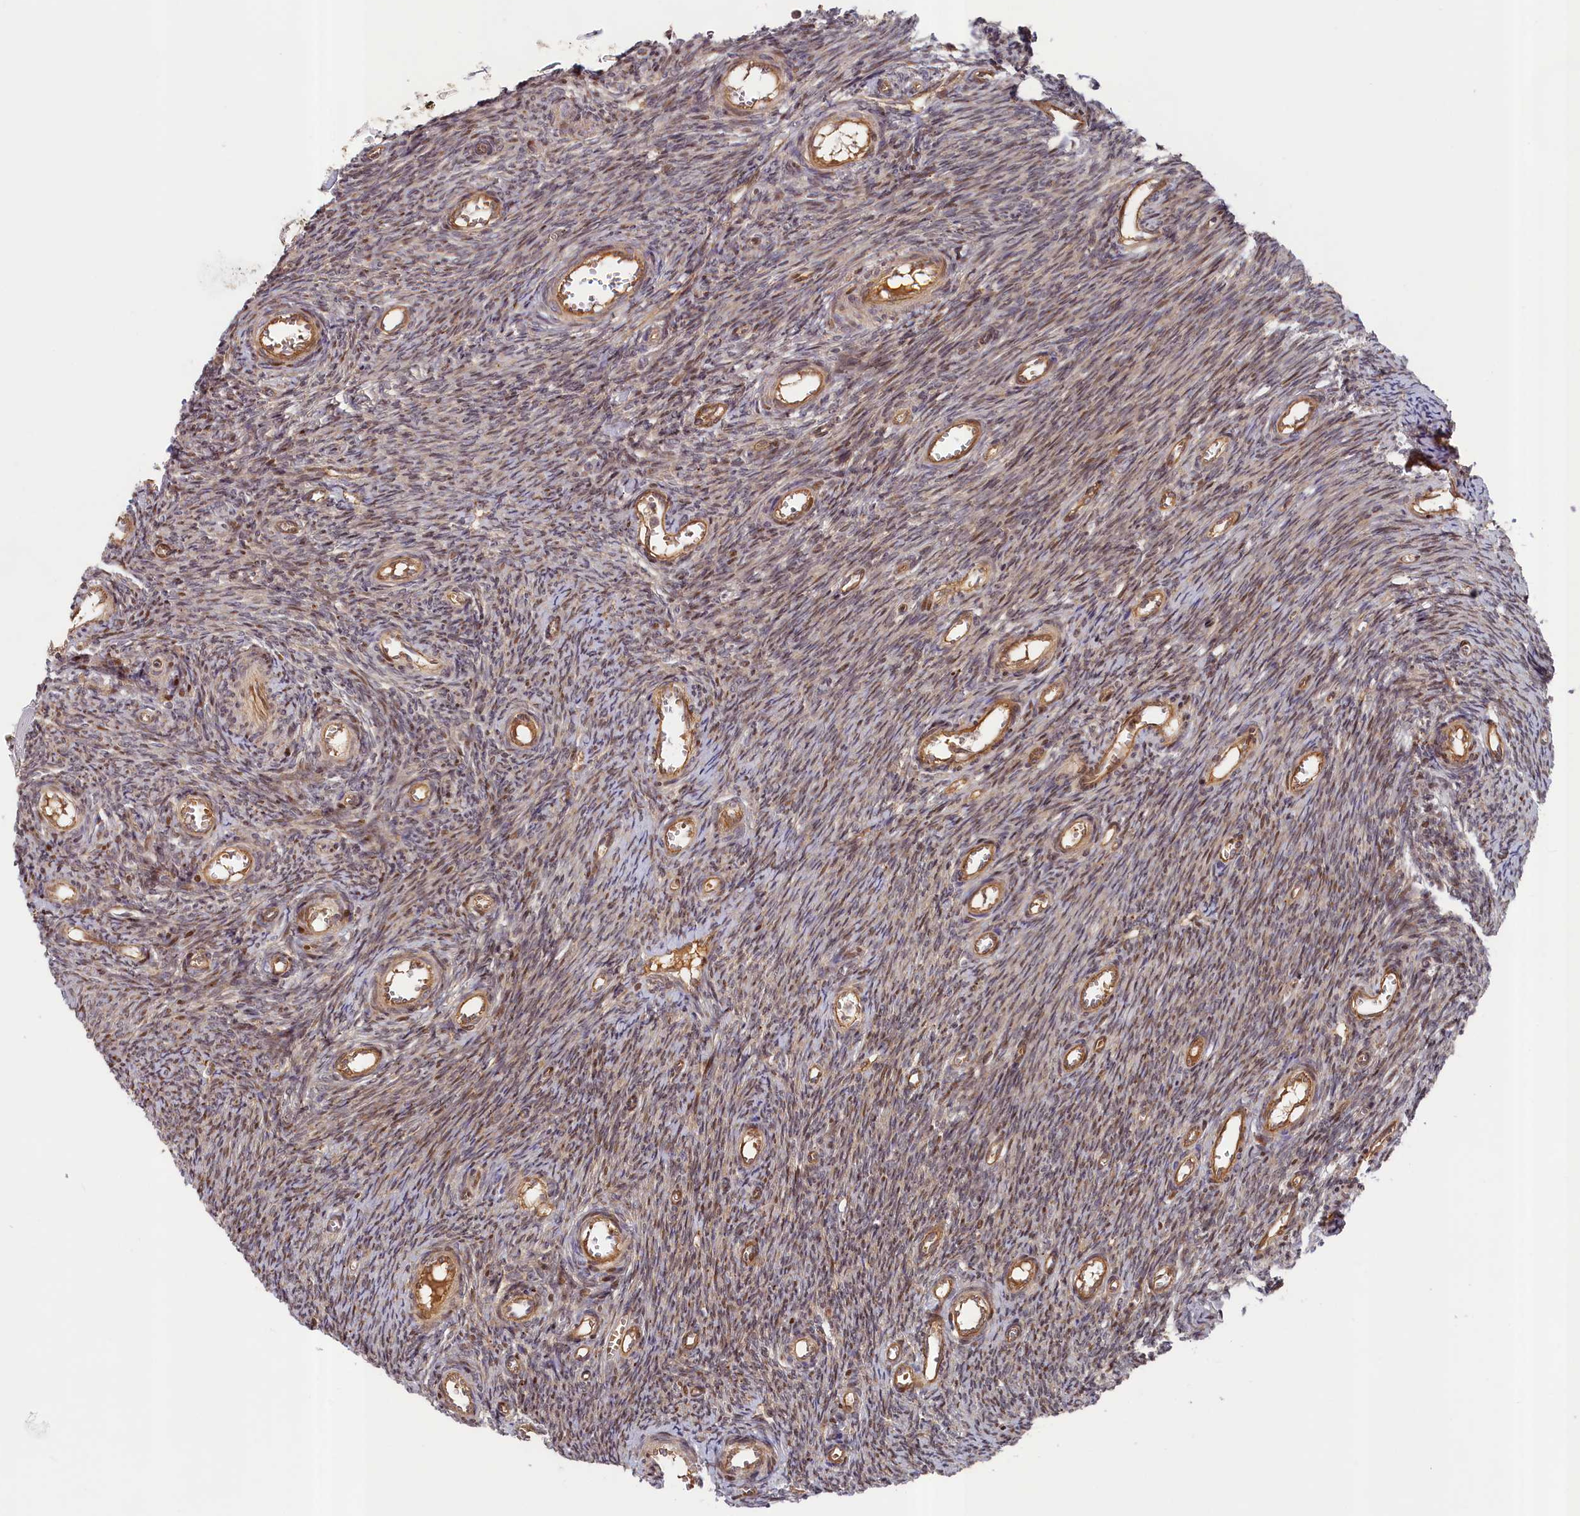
{"staining": {"intensity": "moderate", "quantity": ">75%", "location": "cytoplasmic/membranous,nuclear"}, "tissue": "ovary", "cell_type": "Follicle cells", "image_type": "normal", "snomed": [{"axis": "morphology", "description": "Normal tissue, NOS"}, {"axis": "topography", "description": "Ovary"}], "caption": "A high-resolution photomicrograph shows IHC staining of unremarkable ovary, which reveals moderate cytoplasmic/membranous,nuclear expression in approximately >75% of follicle cells.", "gene": "CEP44", "patient": {"sex": "female", "age": 44}}